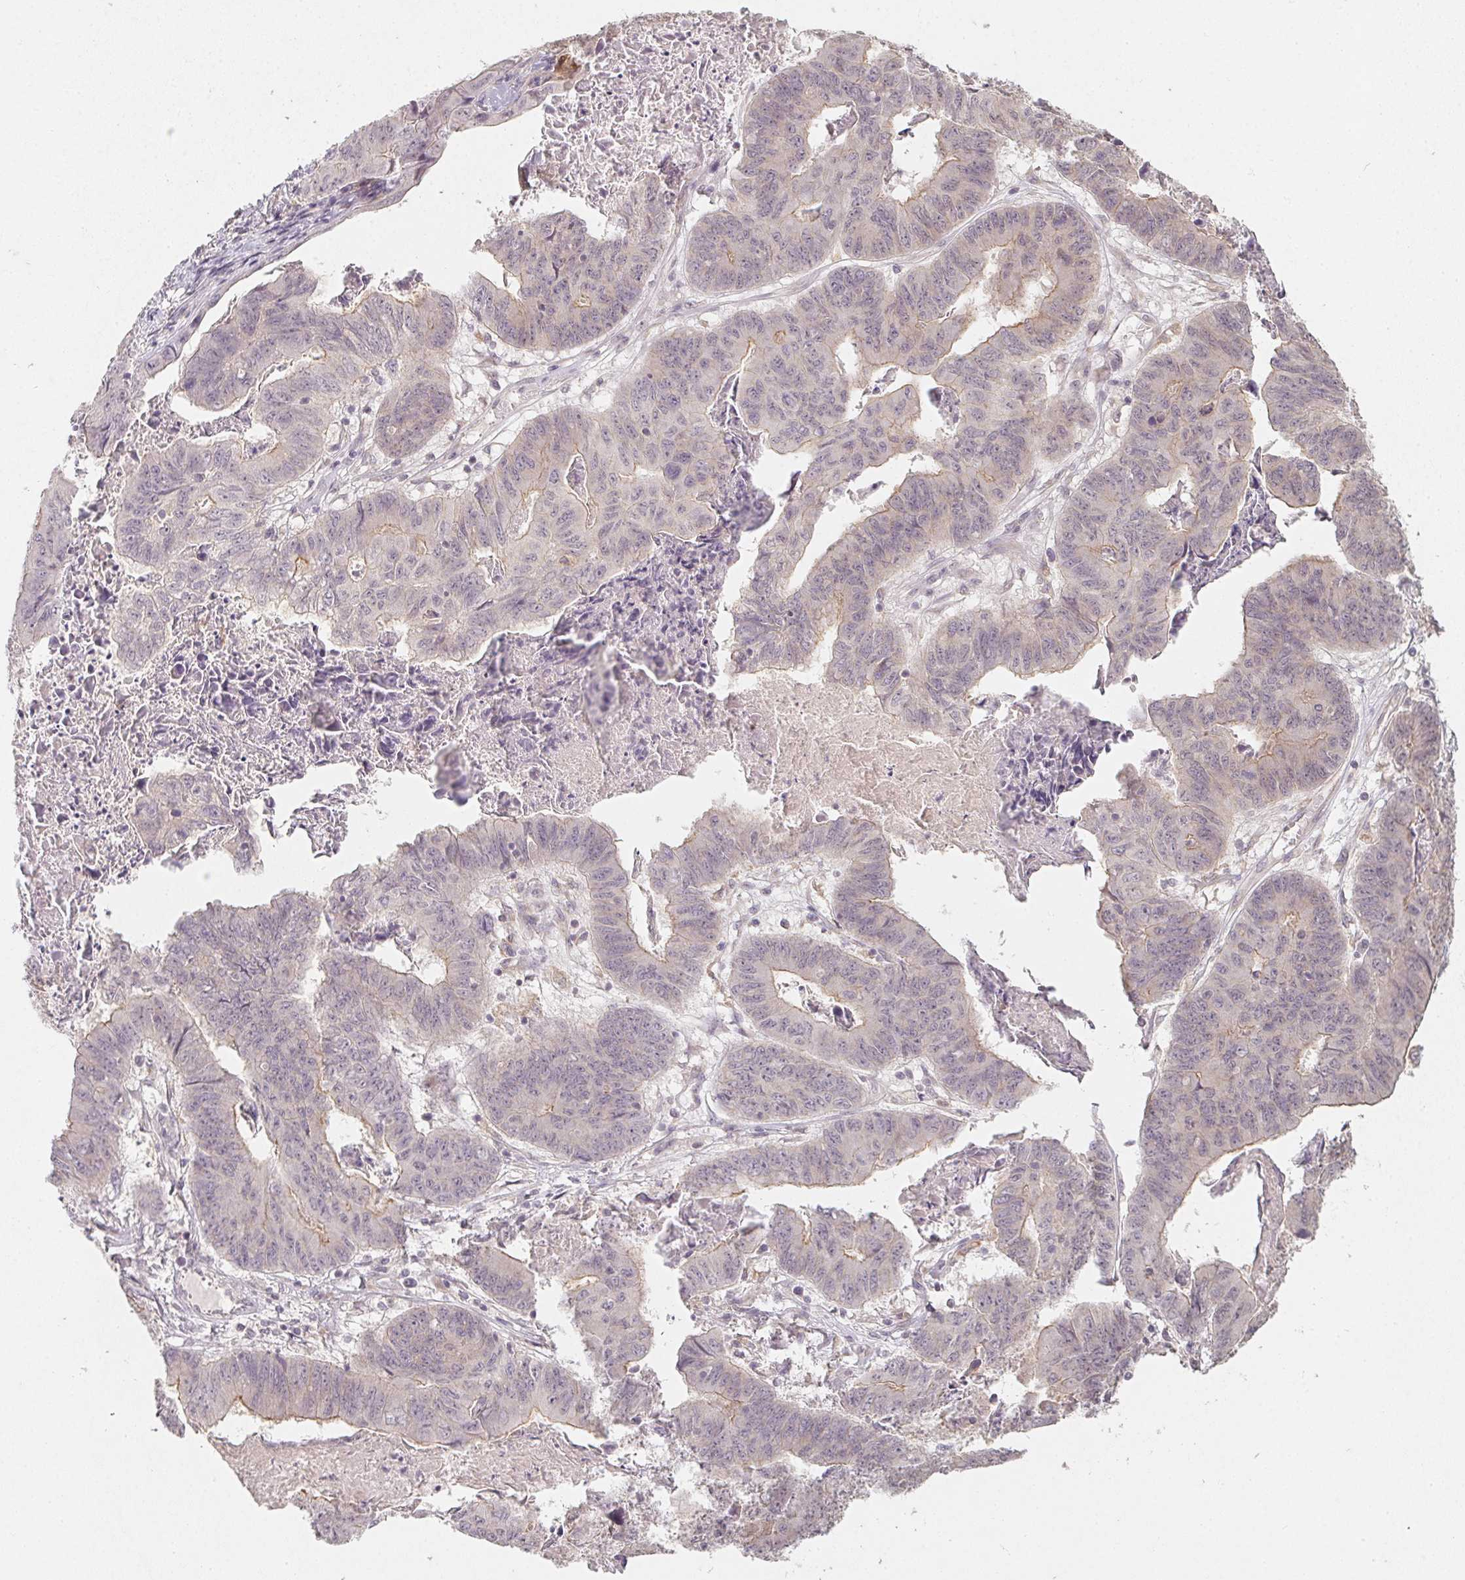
{"staining": {"intensity": "weak", "quantity": "<25%", "location": "cytoplasmic/membranous"}, "tissue": "stomach cancer", "cell_type": "Tumor cells", "image_type": "cancer", "snomed": [{"axis": "morphology", "description": "Adenocarcinoma, NOS"}, {"axis": "topography", "description": "Stomach, lower"}], "caption": "Protein analysis of adenocarcinoma (stomach) reveals no significant staining in tumor cells.", "gene": "SOAT1", "patient": {"sex": "male", "age": 77}}